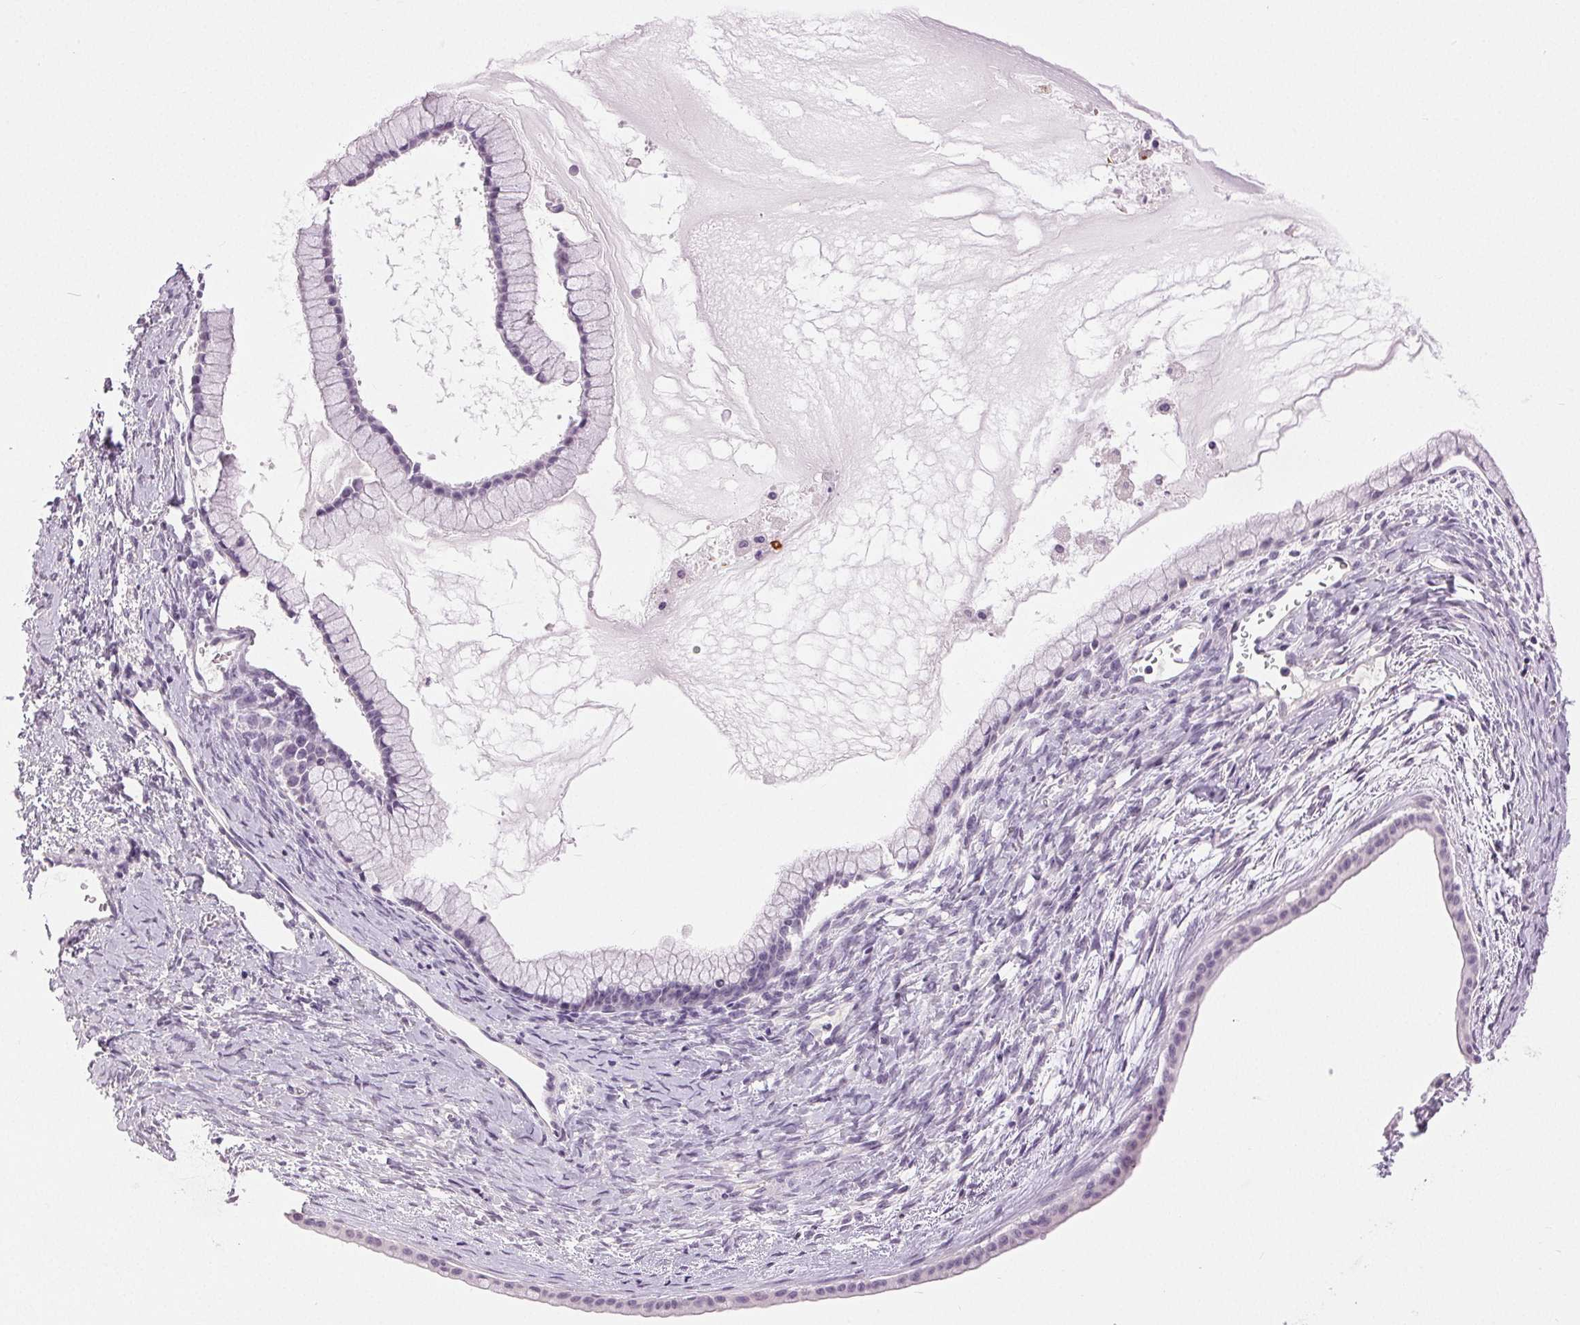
{"staining": {"intensity": "negative", "quantity": "none", "location": "none"}, "tissue": "ovarian cancer", "cell_type": "Tumor cells", "image_type": "cancer", "snomed": [{"axis": "morphology", "description": "Cystadenocarcinoma, mucinous, NOS"}, {"axis": "topography", "description": "Ovary"}], "caption": "Immunohistochemical staining of human ovarian mucinous cystadenocarcinoma shows no significant staining in tumor cells. (Immunohistochemistry (ihc), brightfield microscopy, high magnification).", "gene": "DSG3", "patient": {"sex": "female", "age": 41}}